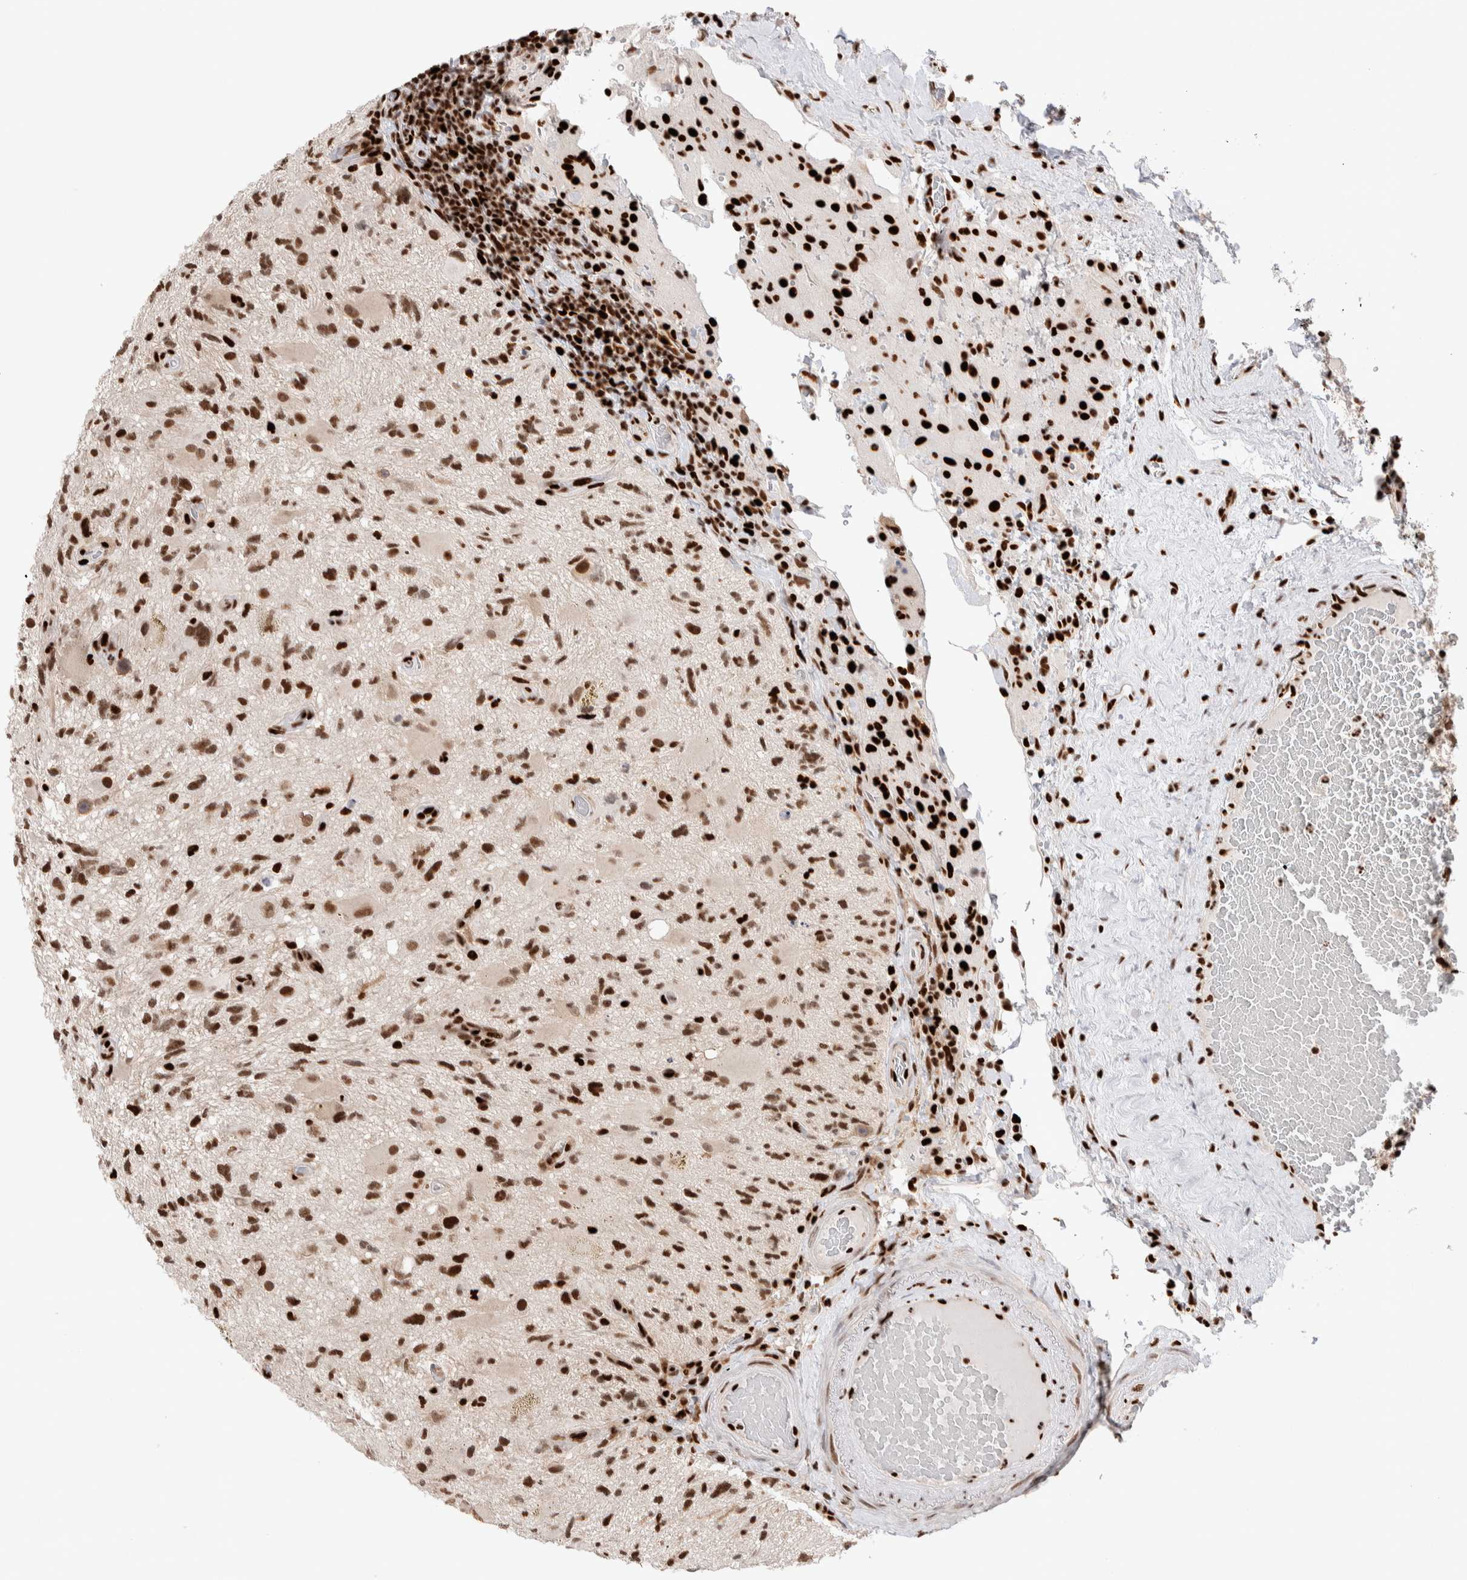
{"staining": {"intensity": "strong", "quantity": ">75%", "location": "nuclear"}, "tissue": "glioma", "cell_type": "Tumor cells", "image_type": "cancer", "snomed": [{"axis": "morphology", "description": "Glioma, malignant, High grade"}, {"axis": "topography", "description": "Brain"}], "caption": "Immunohistochemistry (DAB (3,3'-diaminobenzidine)) staining of glioma shows strong nuclear protein staining in approximately >75% of tumor cells.", "gene": "RNASEK-C17orf49", "patient": {"sex": "male", "age": 33}}